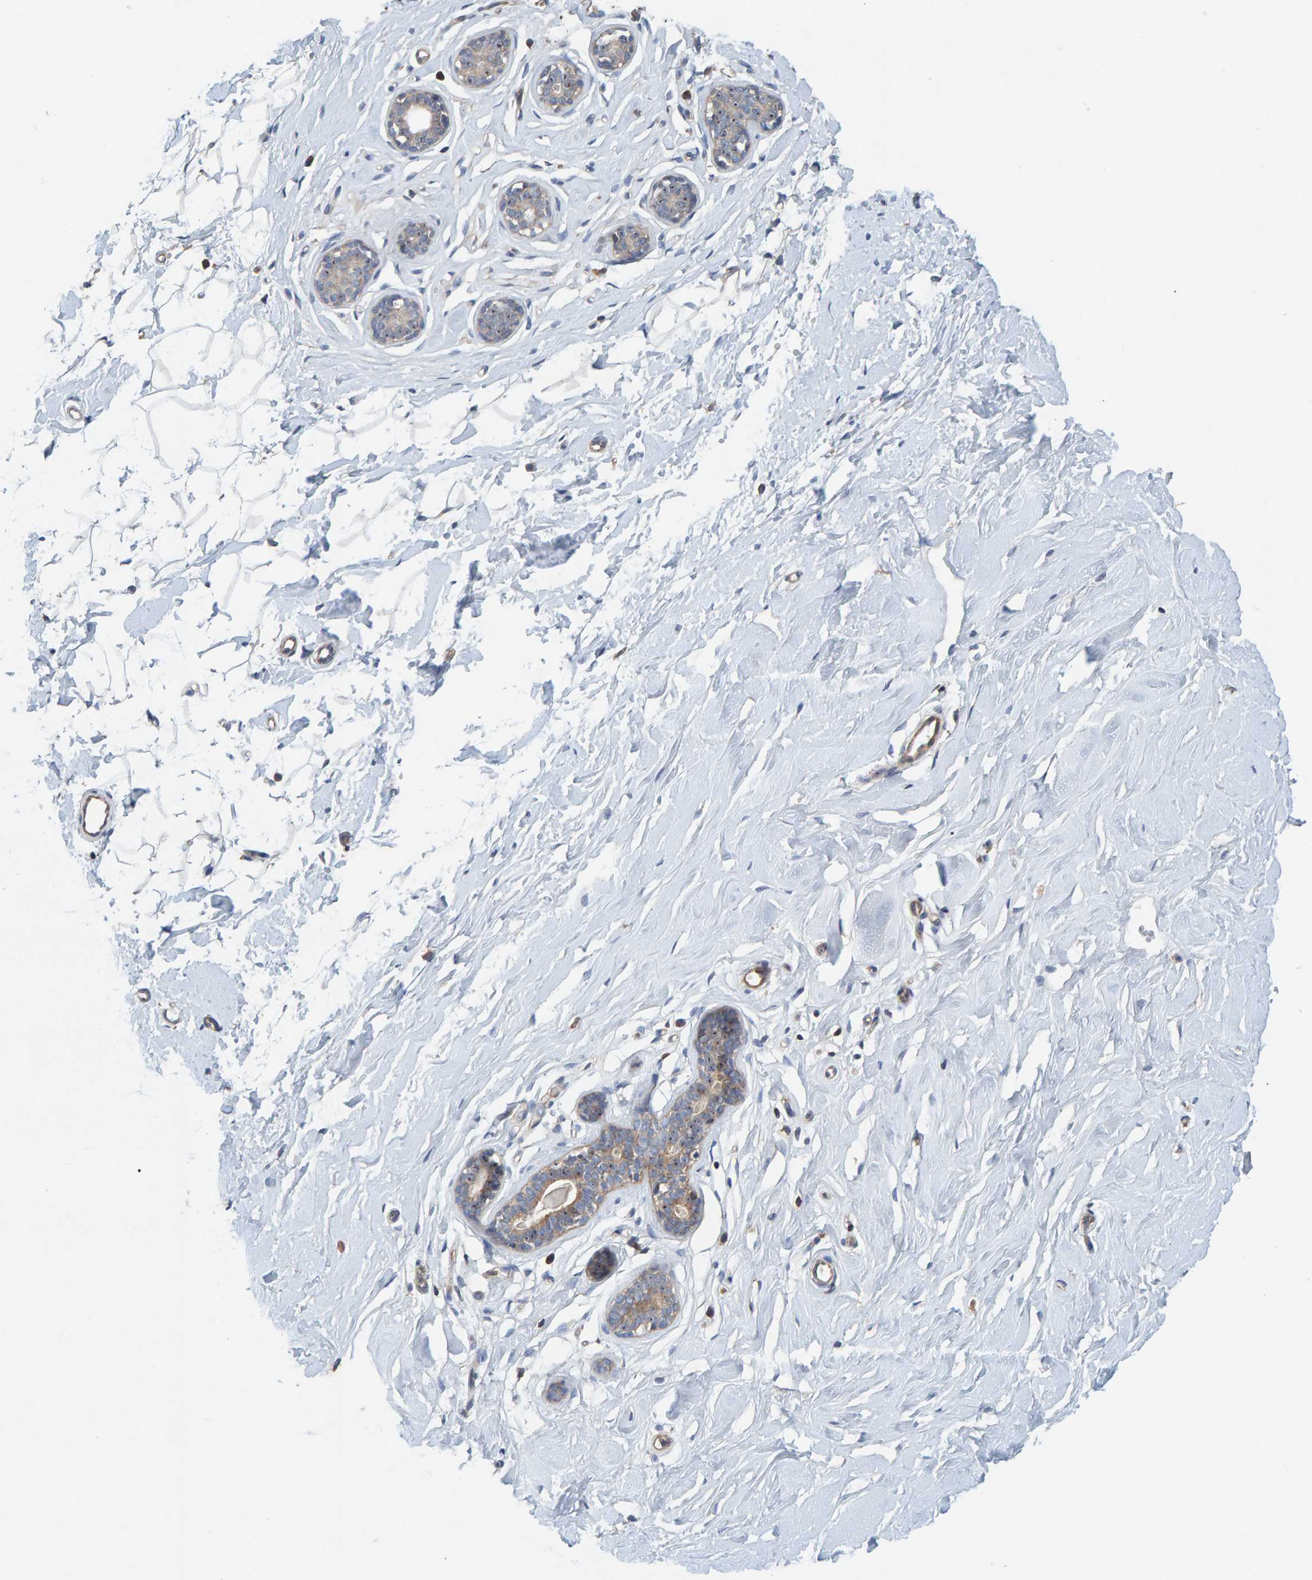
{"staining": {"intensity": "negative", "quantity": "none", "location": "none"}, "tissue": "breast", "cell_type": "Adipocytes", "image_type": "normal", "snomed": [{"axis": "morphology", "description": "Normal tissue, NOS"}, {"axis": "topography", "description": "Breast"}], "caption": "Immunohistochemistry (IHC) image of unremarkable breast: human breast stained with DAB exhibits no significant protein expression in adipocytes. (DAB (3,3'-diaminobenzidine) IHC, high magnification).", "gene": "CCM2", "patient": {"sex": "female", "age": 23}}